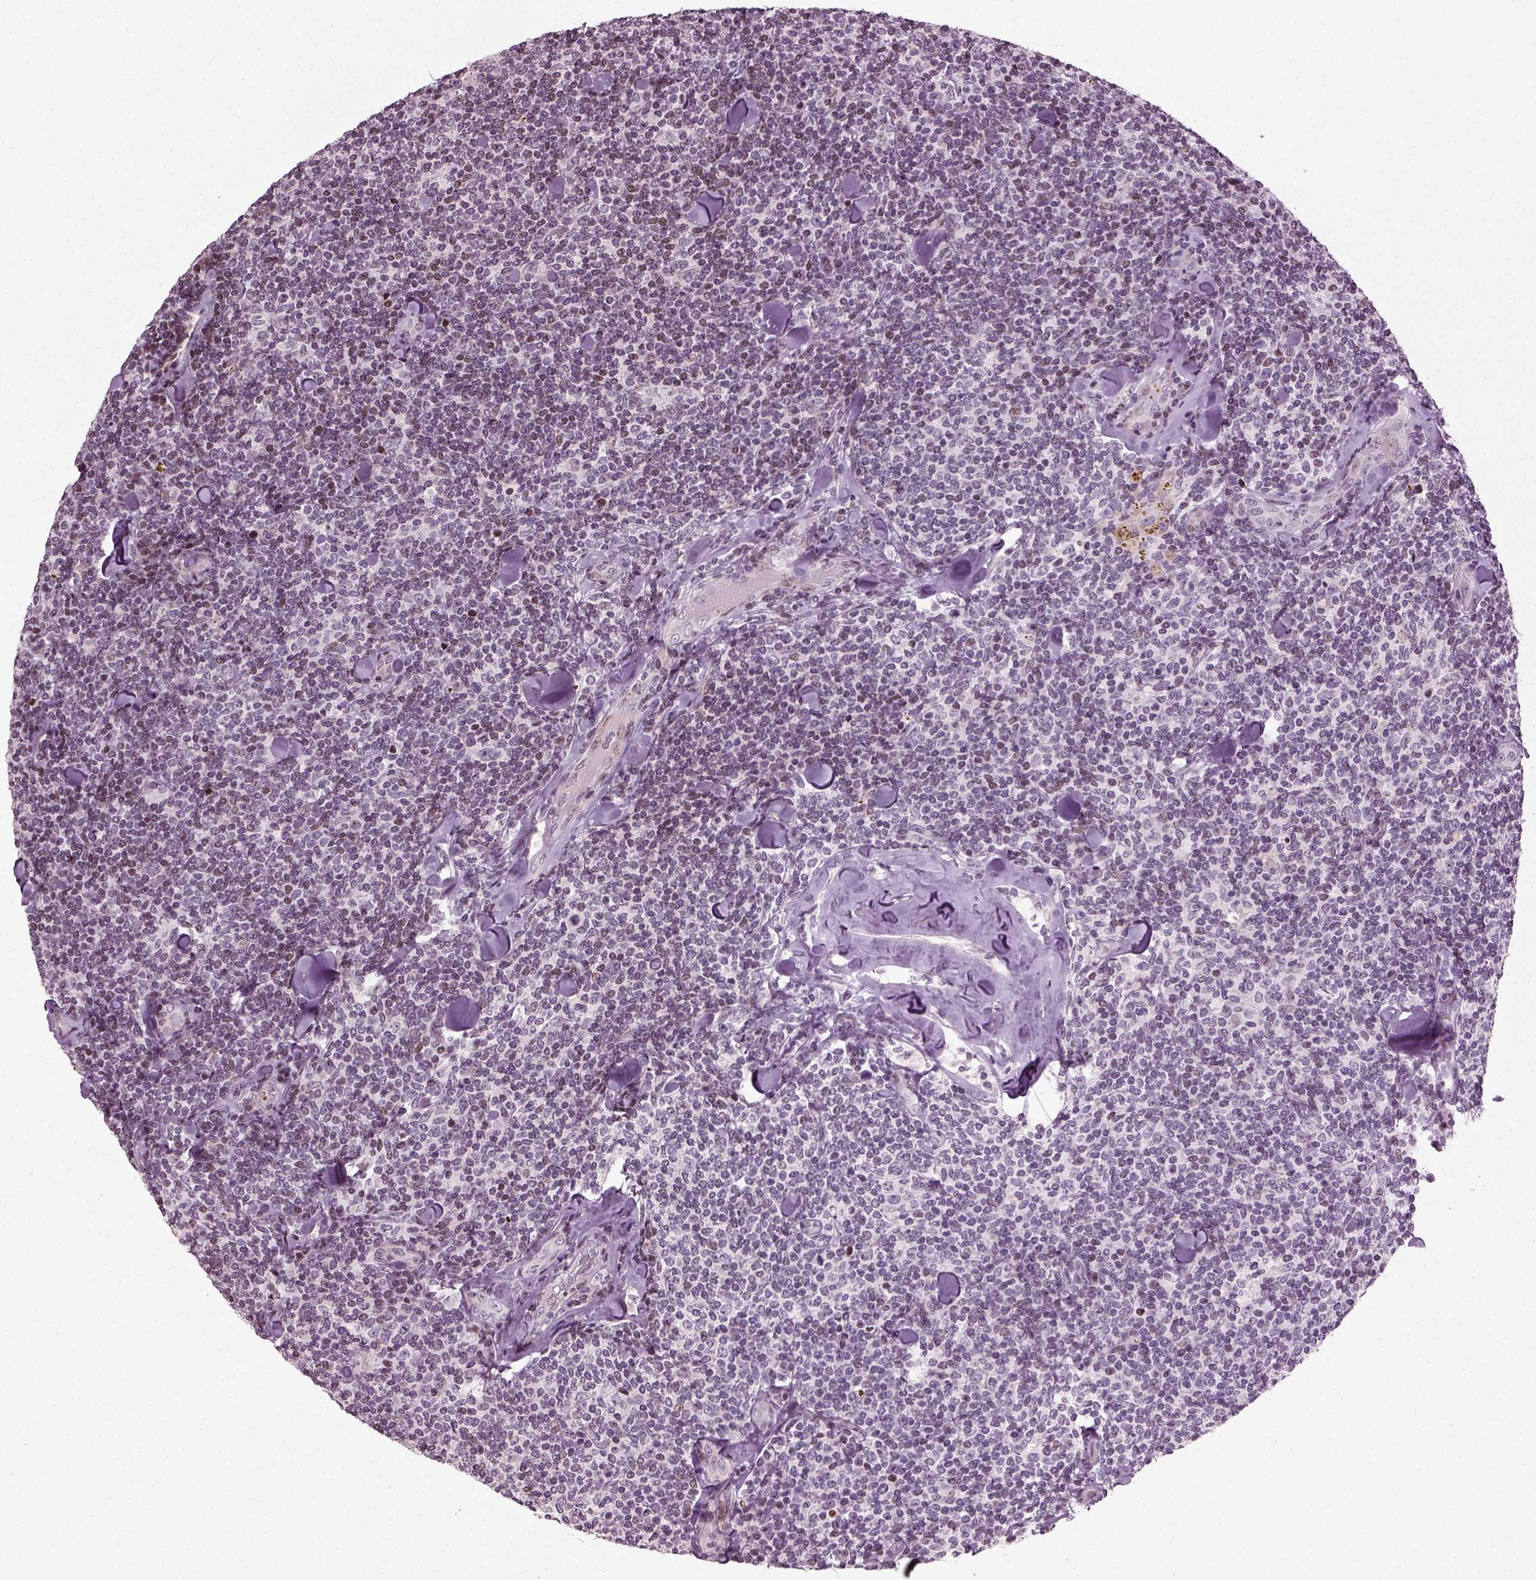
{"staining": {"intensity": "moderate", "quantity": "<25%", "location": "nuclear"}, "tissue": "lymphoma", "cell_type": "Tumor cells", "image_type": "cancer", "snomed": [{"axis": "morphology", "description": "Malignant lymphoma, non-Hodgkin's type, Low grade"}, {"axis": "topography", "description": "Lymph node"}], "caption": "Protein expression analysis of human malignant lymphoma, non-Hodgkin's type (low-grade) reveals moderate nuclear positivity in about <25% of tumor cells. (DAB (3,3'-diaminobenzidine) IHC, brown staining for protein, blue staining for nuclei).", "gene": "HEYL", "patient": {"sex": "female", "age": 56}}